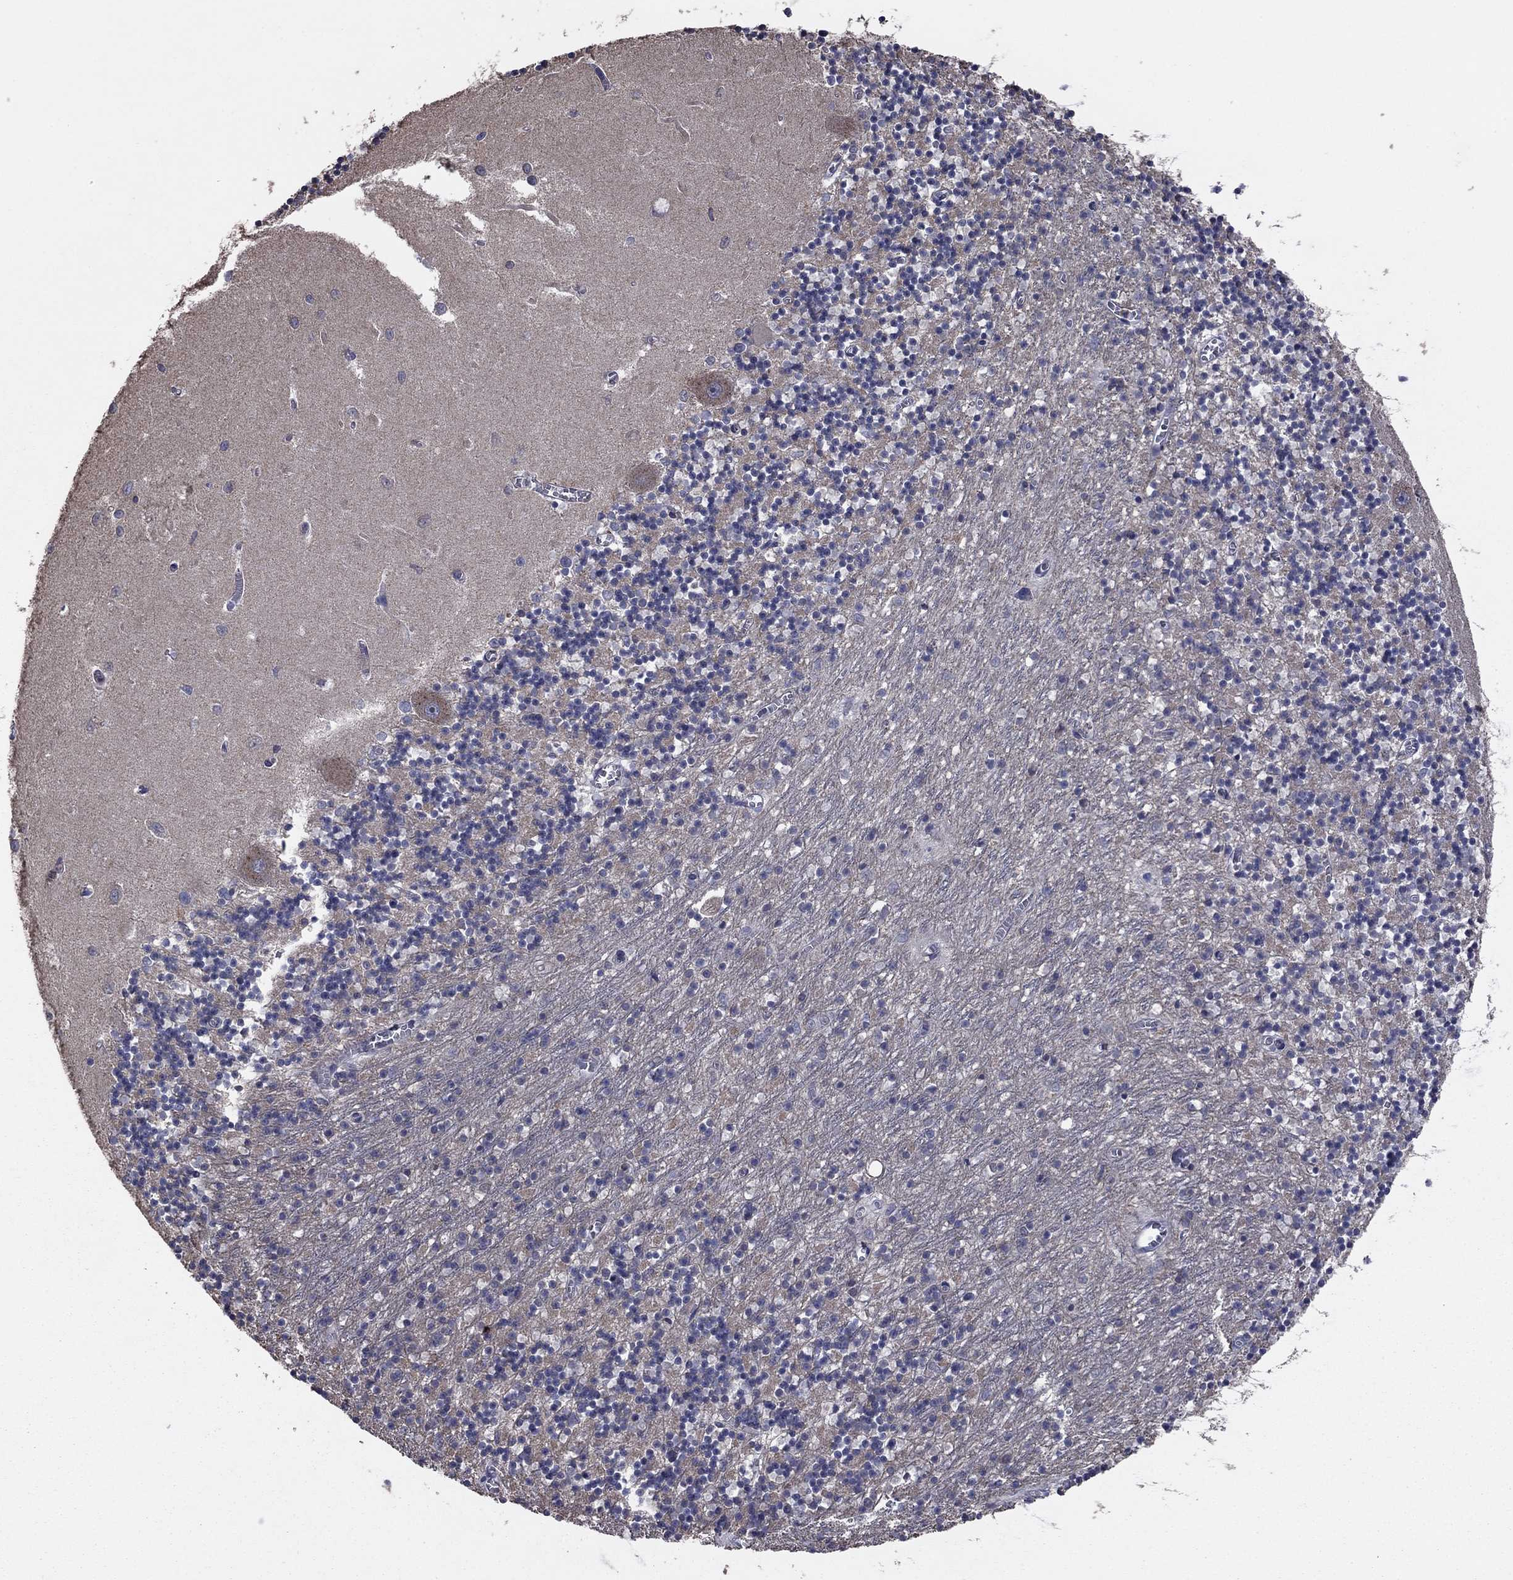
{"staining": {"intensity": "negative", "quantity": "none", "location": "none"}, "tissue": "cerebellum", "cell_type": "Cells in granular layer", "image_type": "normal", "snomed": [{"axis": "morphology", "description": "Normal tissue, NOS"}, {"axis": "topography", "description": "Cerebellum"}], "caption": "An image of cerebellum stained for a protein exhibits no brown staining in cells in granular layer.", "gene": "MEA1", "patient": {"sex": "female", "age": 64}}